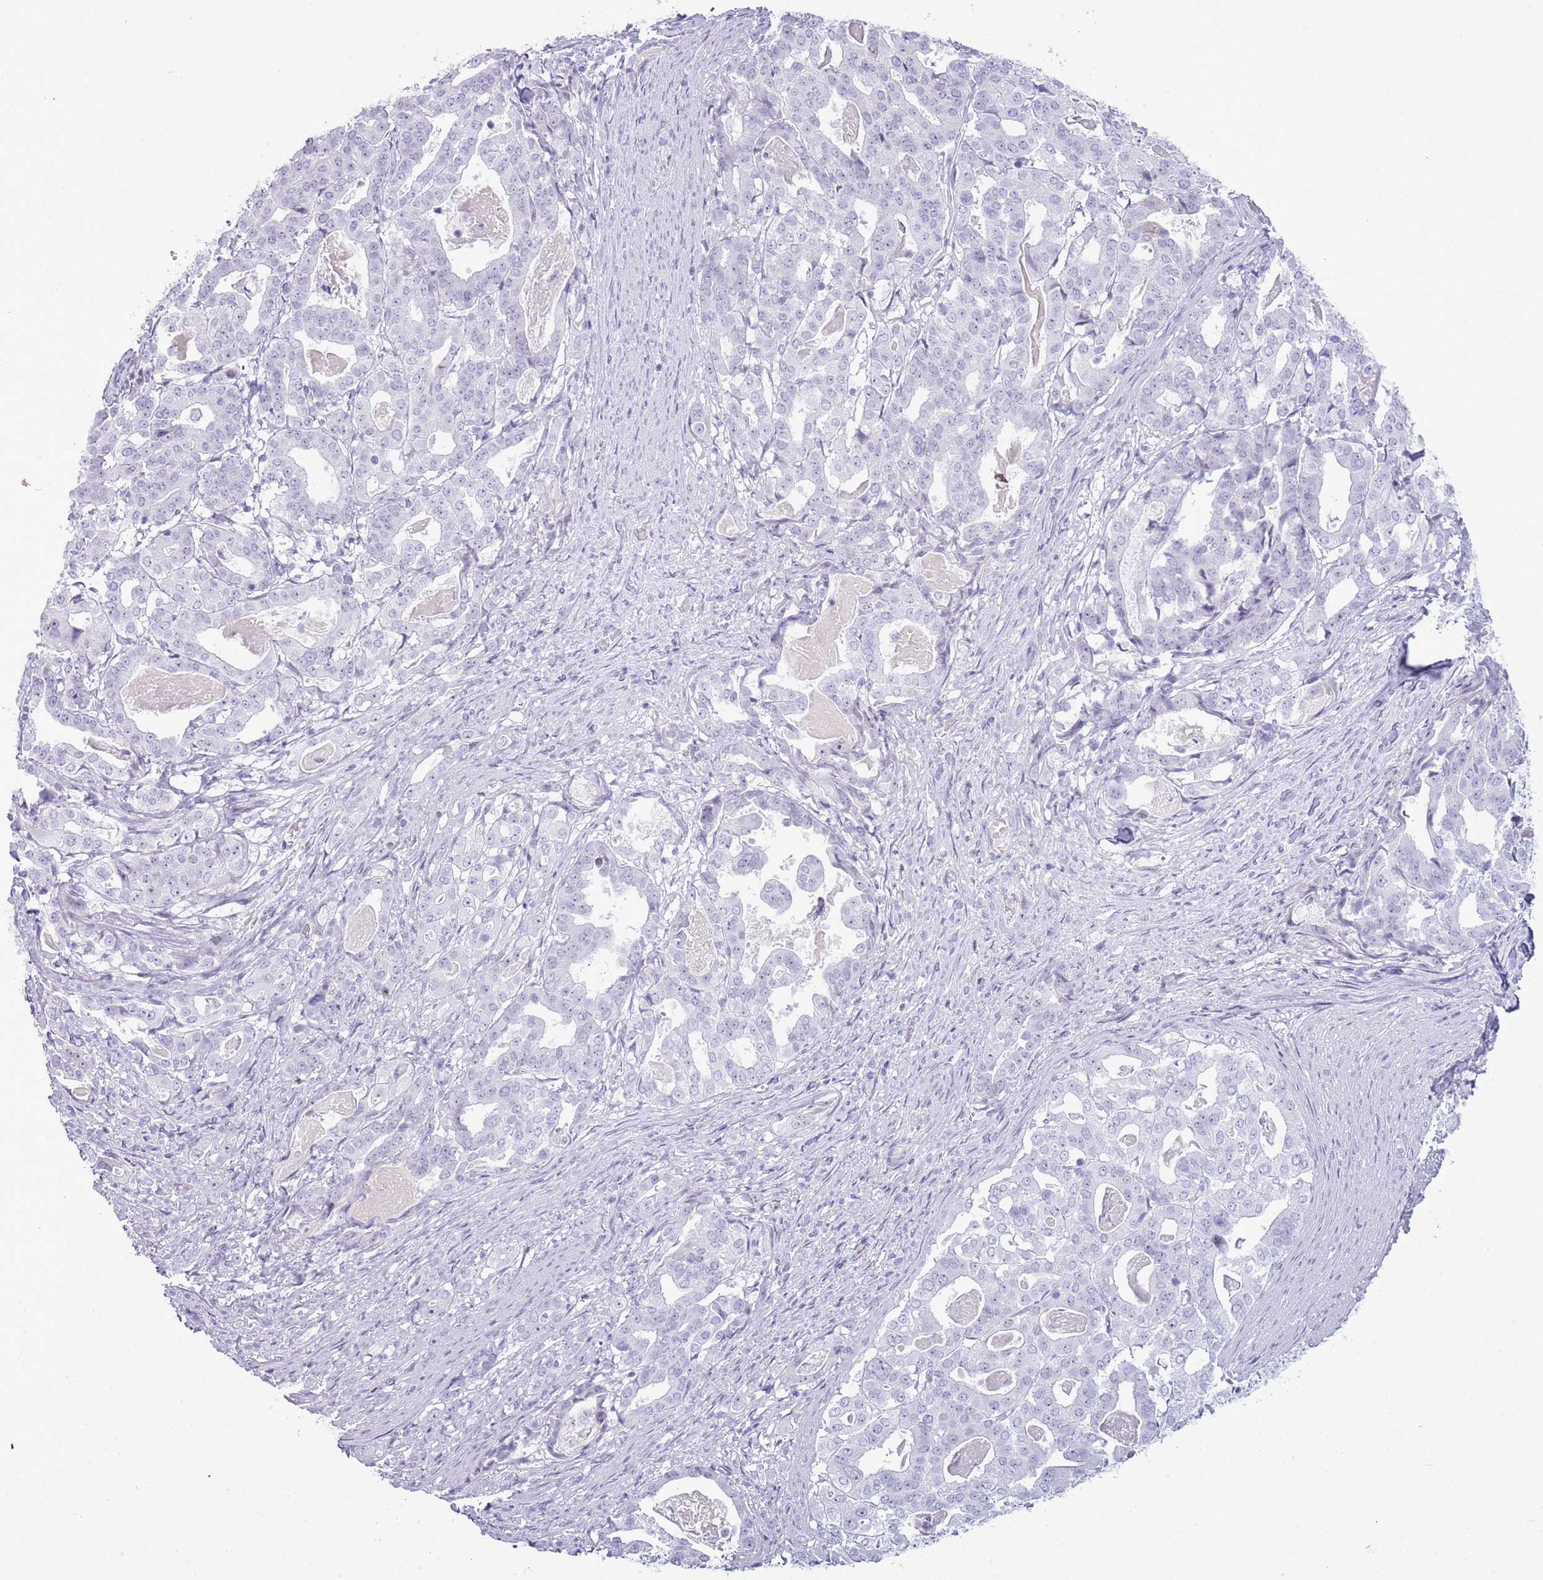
{"staining": {"intensity": "negative", "quantity": "none", "location": "none"}, "tissue": "stomach cancer", "cell_type": "Tumor cells", "image_type": "cancer", "snomed": [{"axis": "morphology", "description": "Adenocarcinoma, NOS"}, {"axis": "topography", "description": "Stomach"}], "caption": "This is an immunohistochemistry (IHC) histopathology image of stomach adenocarcinoma. There is no expression in tumor cells.", "gene": "ASIP", "patient": {"sex": "male", "age": 48}}